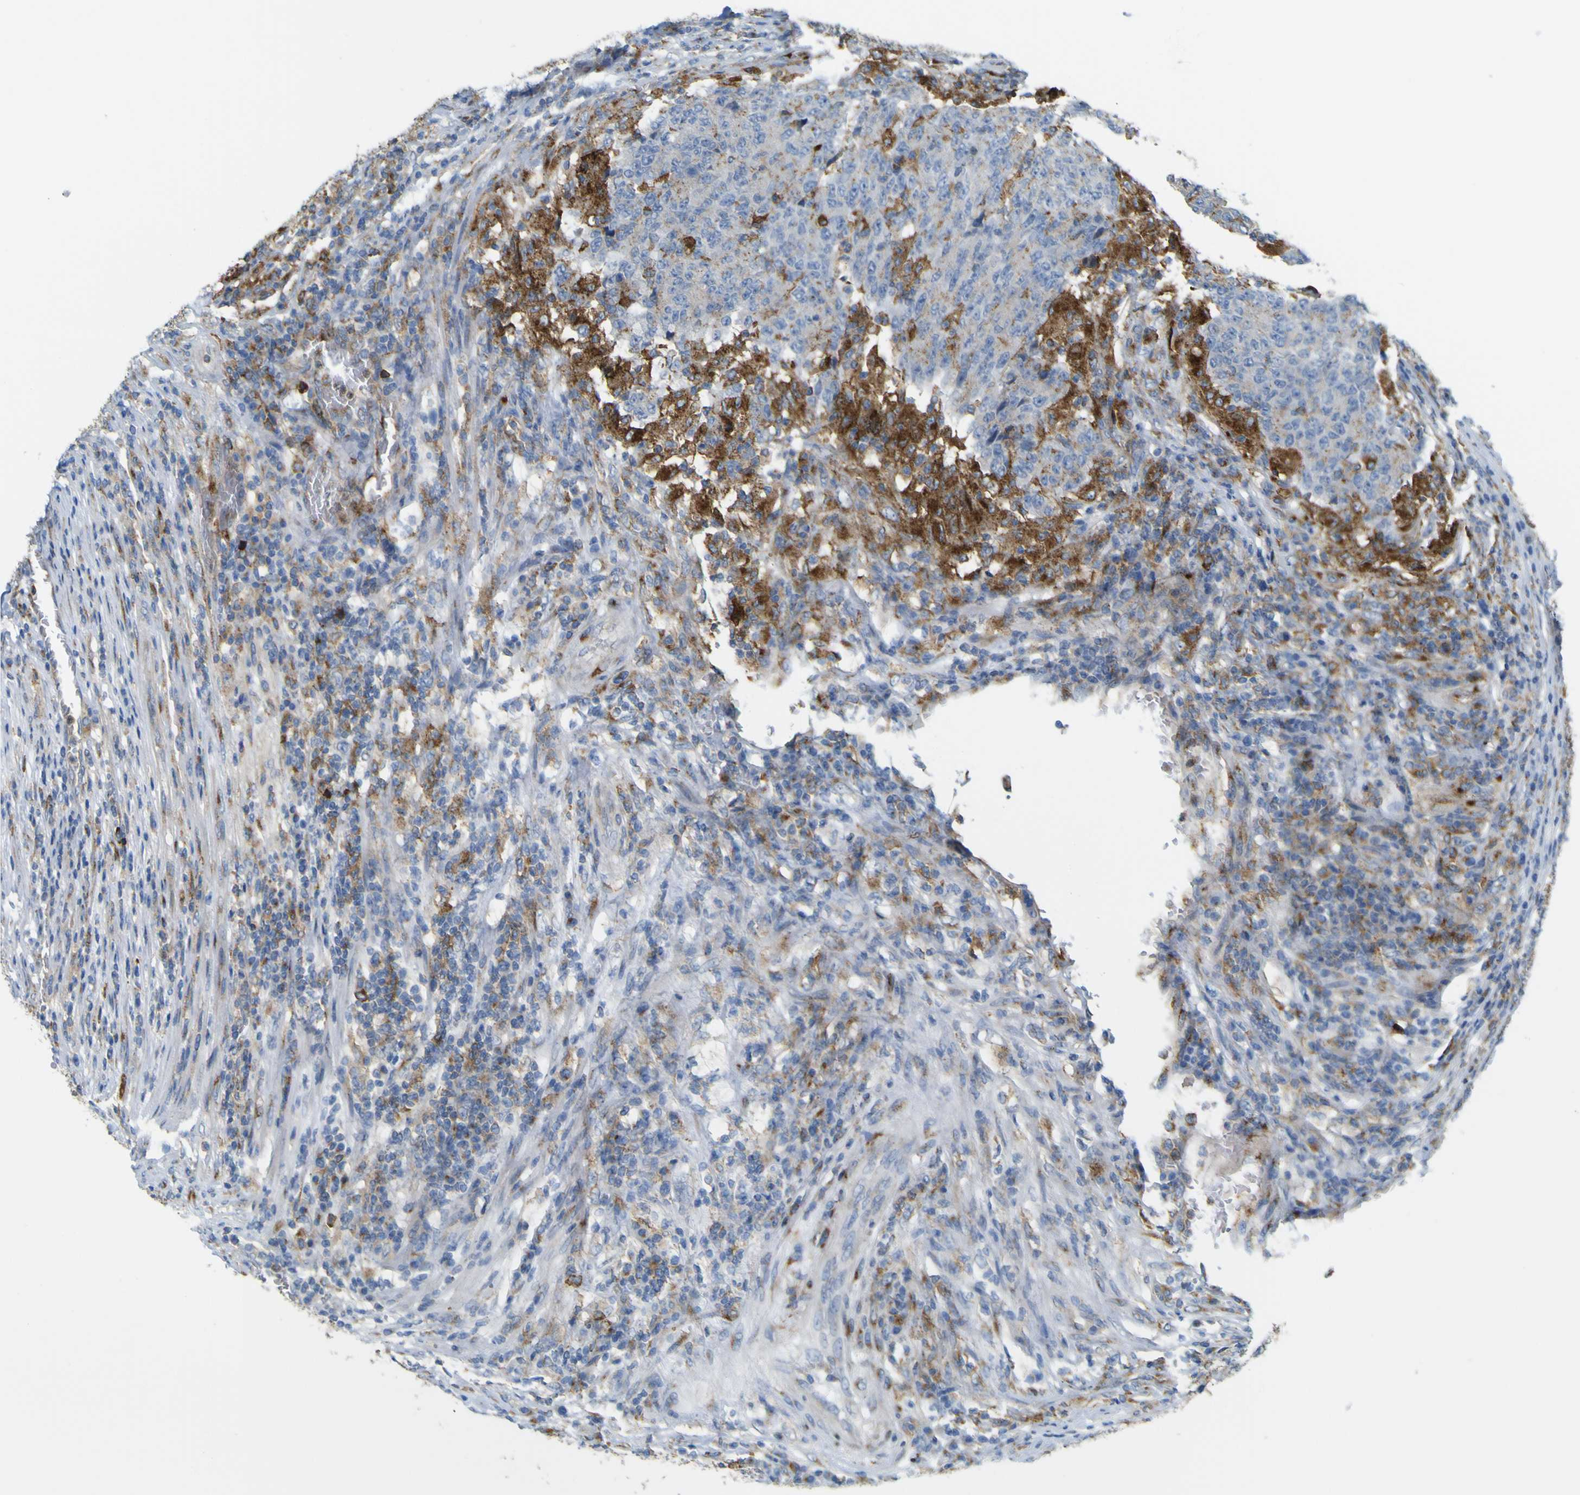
{"staining": {"intensity": "moderate", "quantity": "25%-75%", "location": "cytoplasmic/membranous"}, "tissue": "colorectal cancer", "cell_type": "Tumor cells", "image_type": "cancer", "snomed": [{"axis": "morphology", "description": "Normal tissue, NOS"}, {"axis": "morphology", "description": "Adenocarcinoma, NOS"}, {"axis": "topography", "description": "Colon"}], "caption": "IHC micrograph of neoplastic tissue: colorectal cancer (adenocarcinoma) stained using immunohistochemistry shows medium levels of moderate protein expression localized specifically in the cytoplasmic/membranous of tumor cells, appearing as a cytoplasmic/membranous brown color.", "gene": "IGF2R", "patient": {"sex": "female", "age": 75}}